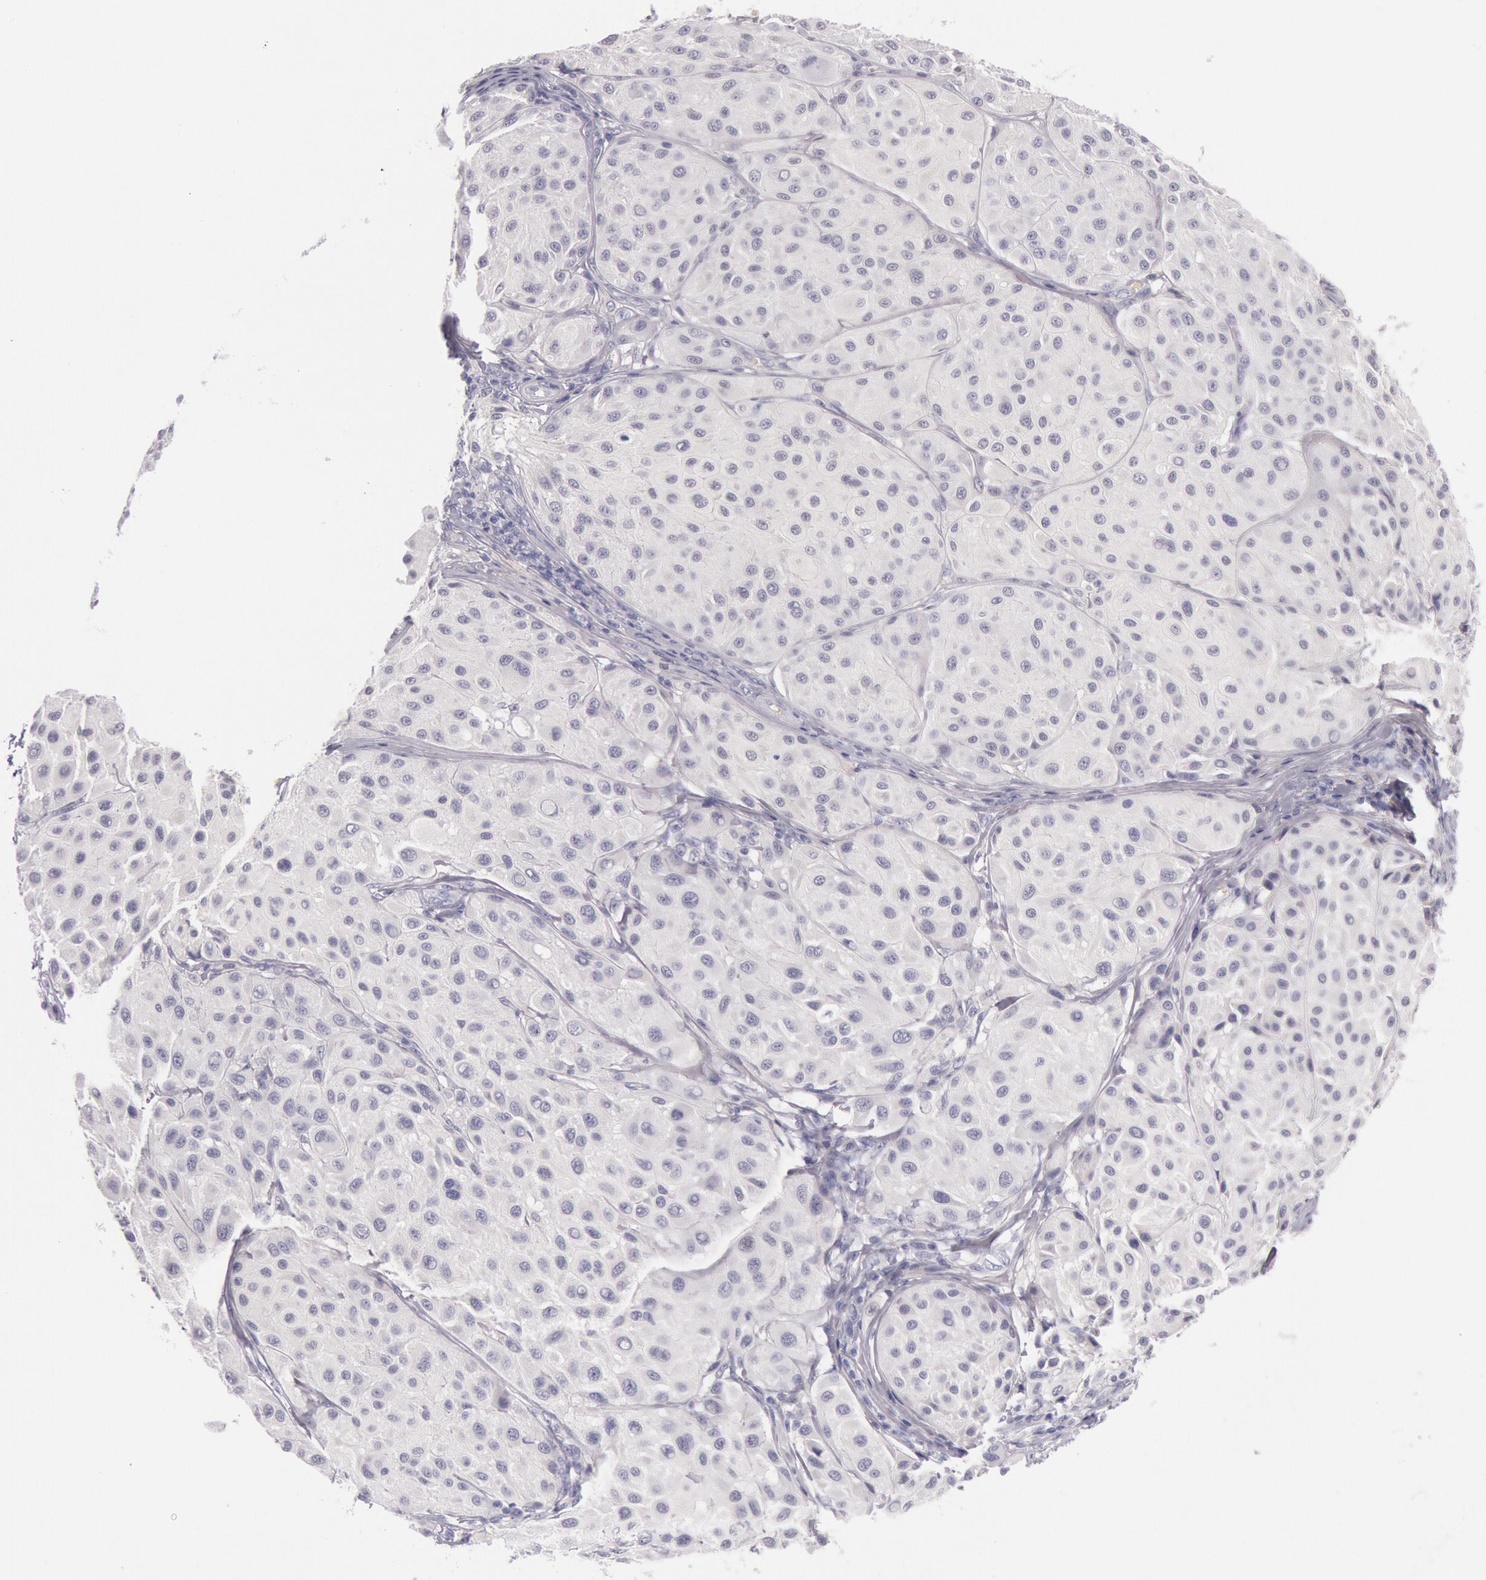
{"staining": {"intensity": "negative", "quantity": "none", "location": "none"}, "tissue": "melanoma", "cell_type": "Tumor cells", "image_type": "cancer", "snomed": [{"axis": "morphology", "description": "Malignant melanoma, NOS"}, {"axis": "topography", "description": "Skin"}], "caption": "DAB (3,3'-diaminobenzidine) immunohistochemical staining of human melanoma displays no significant expression in tumor cells.", "gene": "EGFR", "patient": {"sex": "male", "age": 36}}